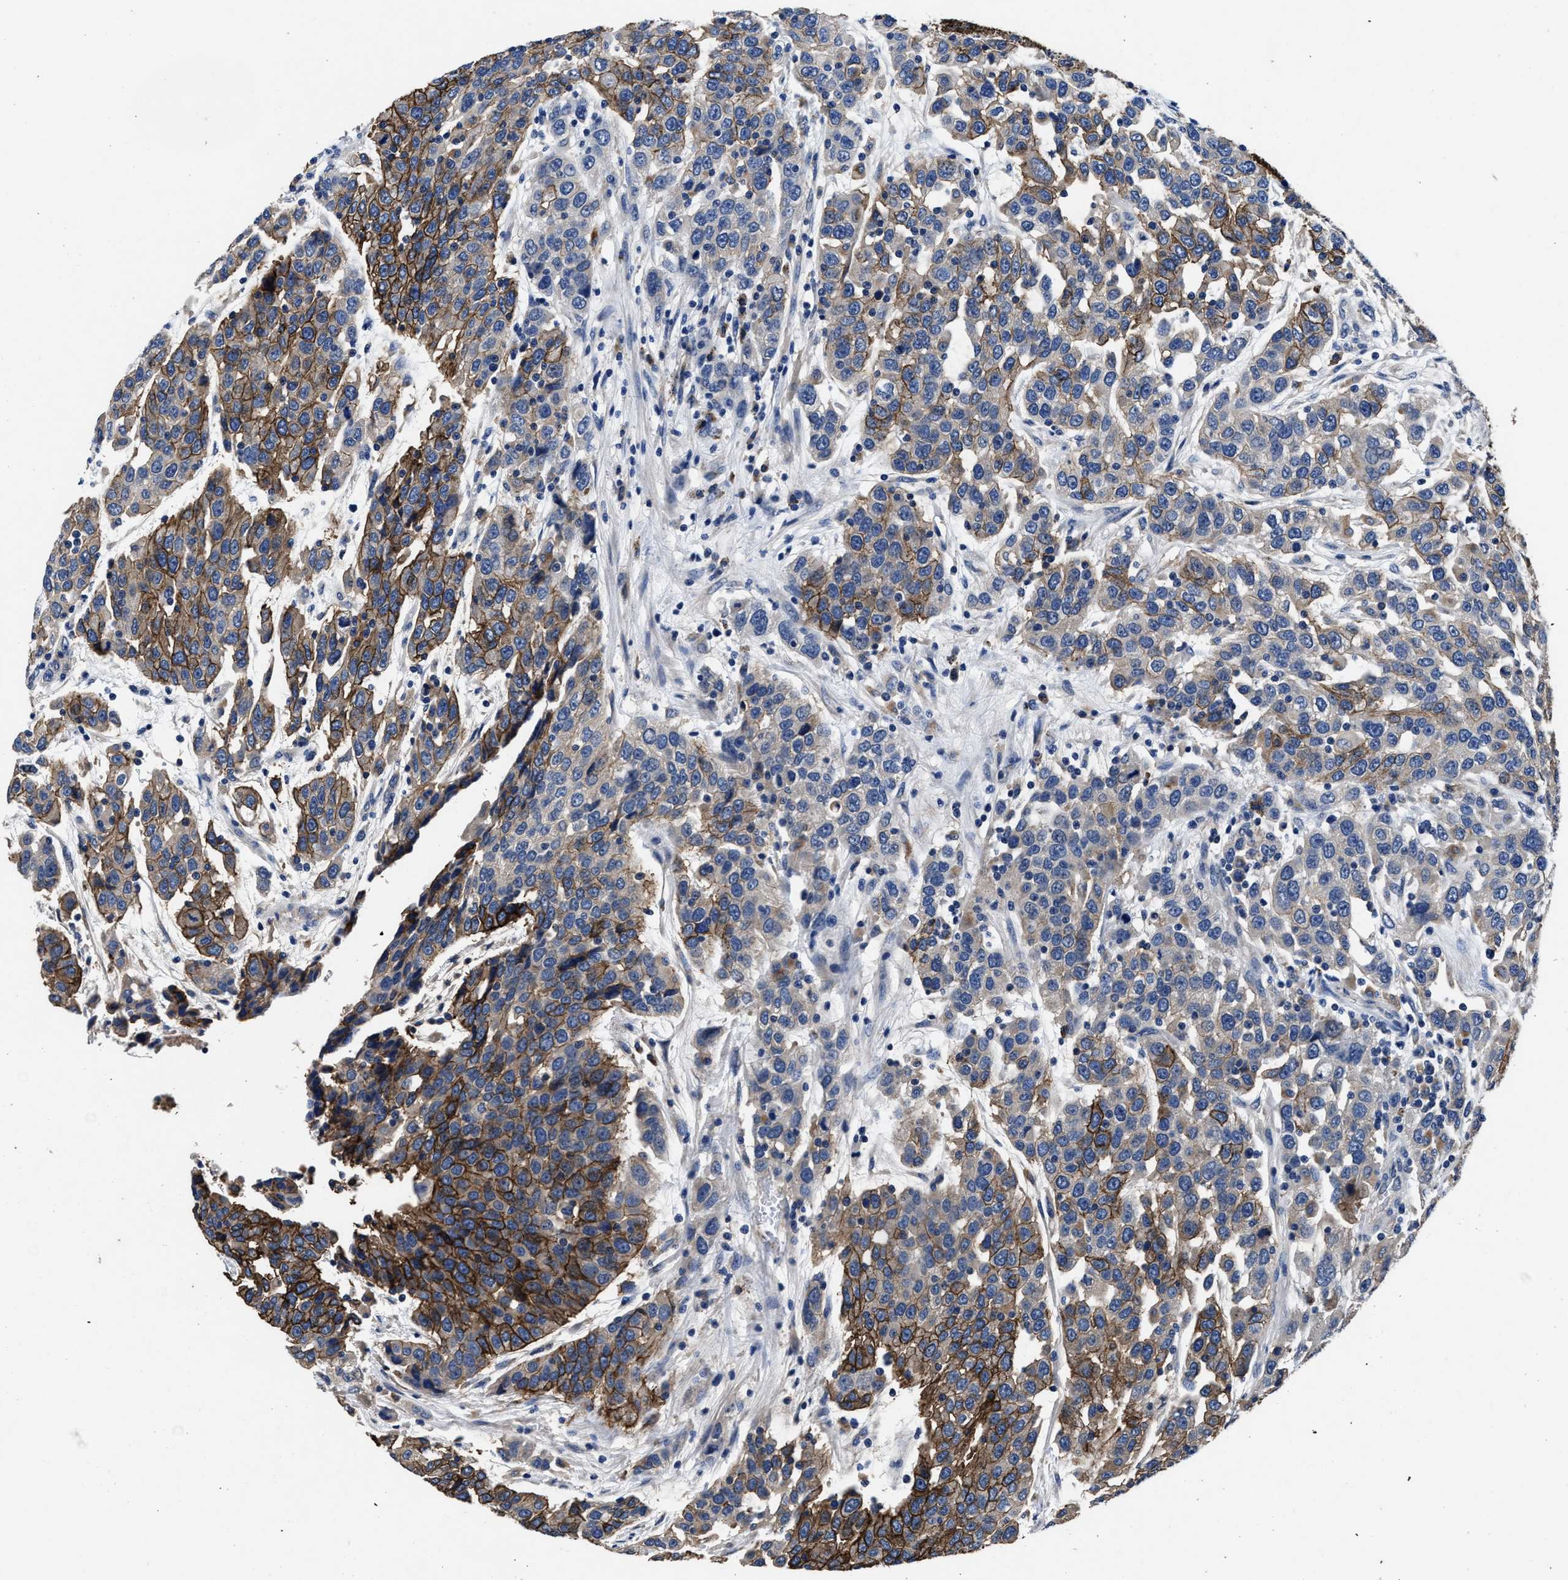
{"staining": {"intensity": "moderate", "quantity": "25%-75%", "location": "cytoplasmic/membranous"}, "tissue": "urothelial cancer", "cell_type": "Tumor cells", "image_type": "cancer", "snomed": [{"axis": "morphology", "description": "Urothelial carcinoma, High grade"}, {"axis": "topography", "description": "Urinary bladder"}], "caption": "Protein staining by immunohistochemistry (IHC) displays moderate cytoplasmic/membranous expression in about 25%-75% of tumor cells in high-grade urothelial carcinoma. (Stains: DAB in brown, nuclei in blue, Microscopy: brightfield microscopy at high magnification).", "gene": "UBR4", "patient": {"sex": "female", "age": 80}}